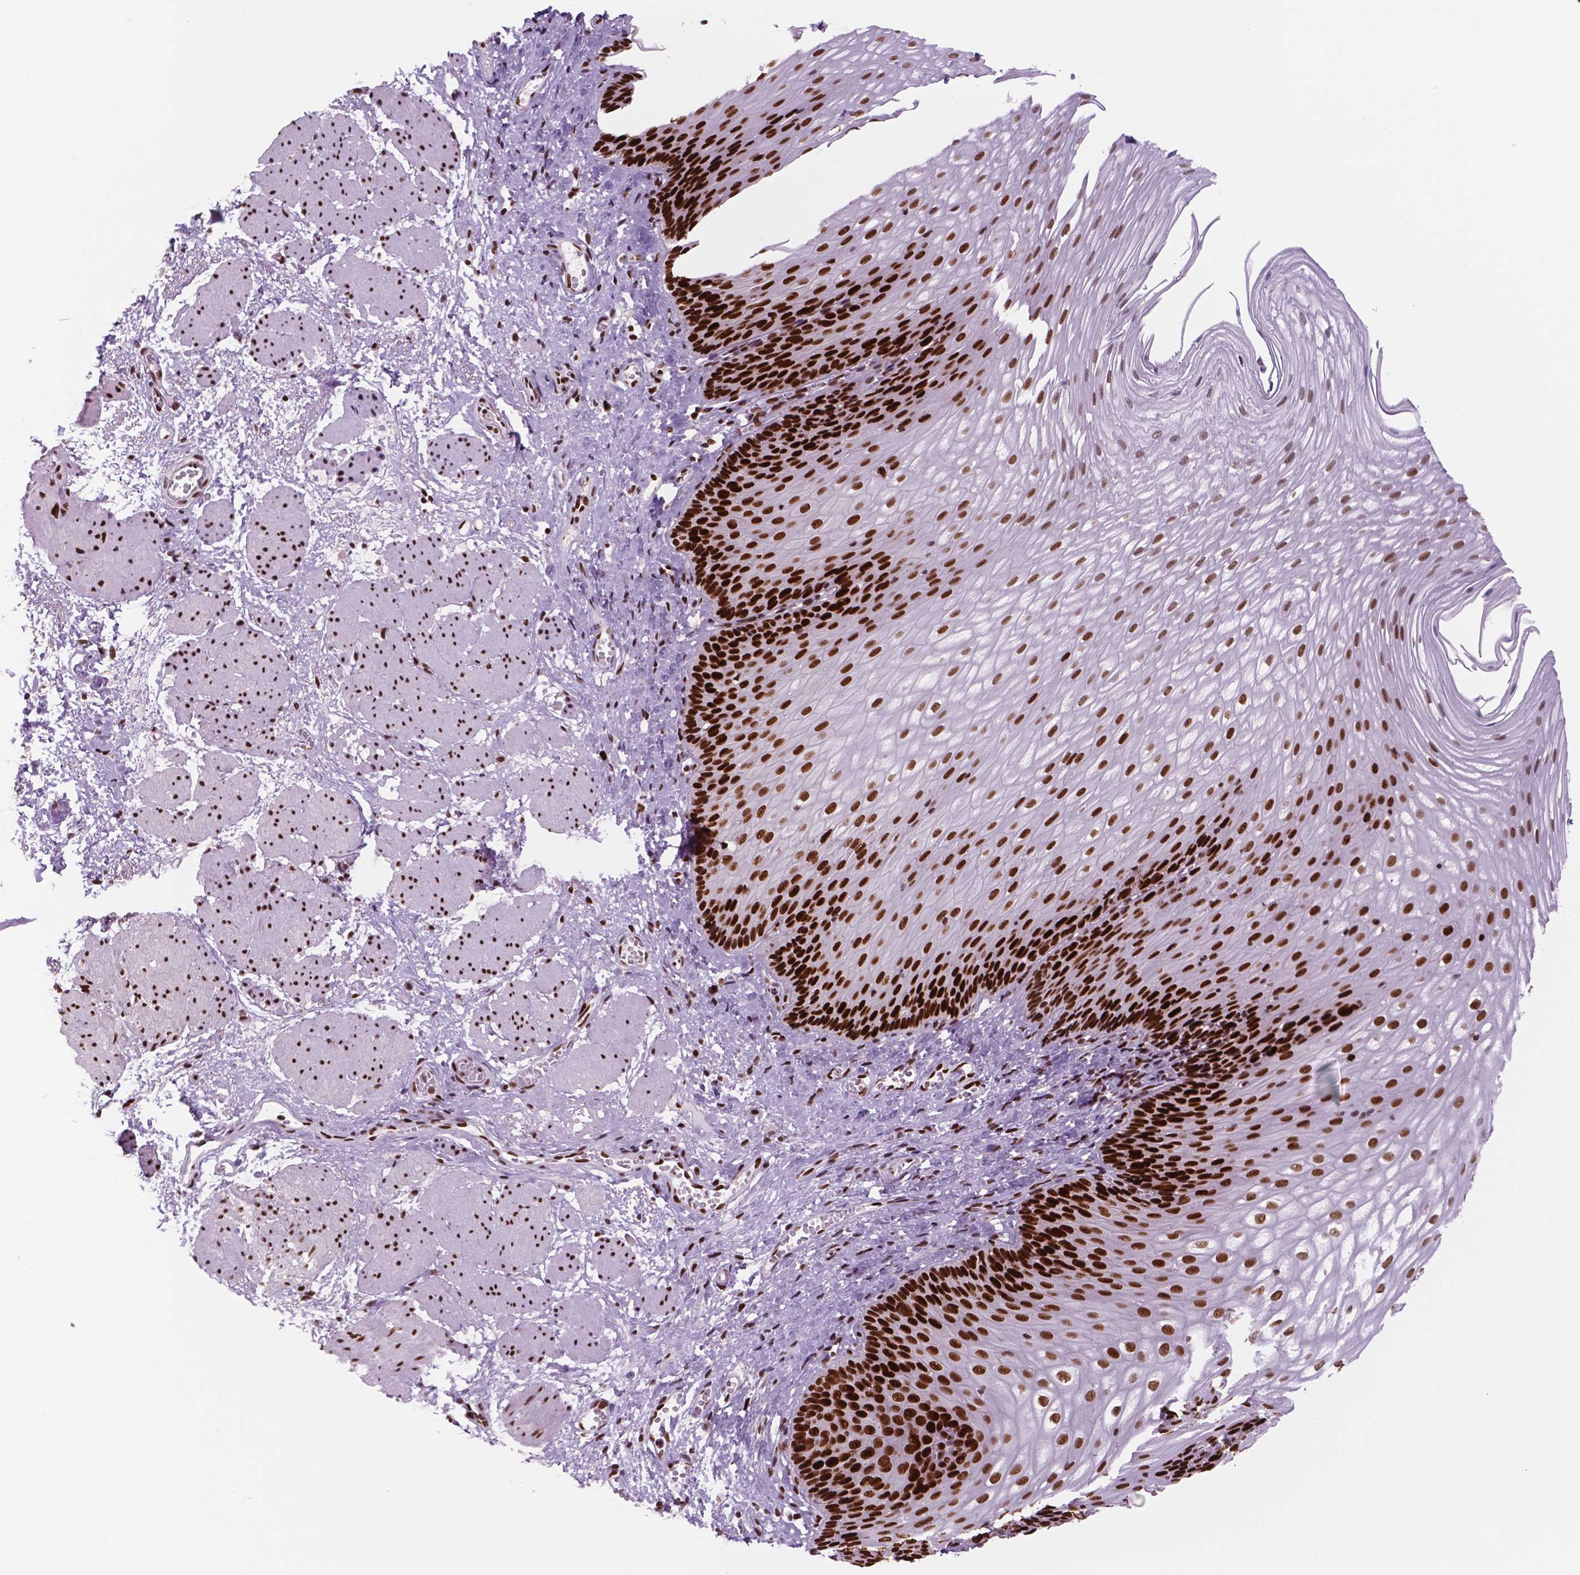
{"staining": {"intensity": "strong", "quantity": ">75%", "location": "nuclear"}, "tissue": "esophagus", "cell_type": "Squamous epithelial cells", "image_type": "normal", "snomed": [{"axis": "morphology", "description": "Normal tissue, NOS"}, {"axis": "topography", "description": "Esophagus"}], "caption": "High-magnification brightfield microscopy of unremarkable esophagus stained with DAB (3,3'-diaminobenzidine) (brown) and counterstained with hematoxylin (blue). squamous epithelial cells exhibit strong nuclear staining is present in approximately>75% of cells. Using DAB (3,3'-diaminobenzidine) (brown) and hematoxylin (blue) stains, captured at high magnification using brightfield microscopy.", "gene": "MSH6", "patient": {"sex": "male", "age": 62}}